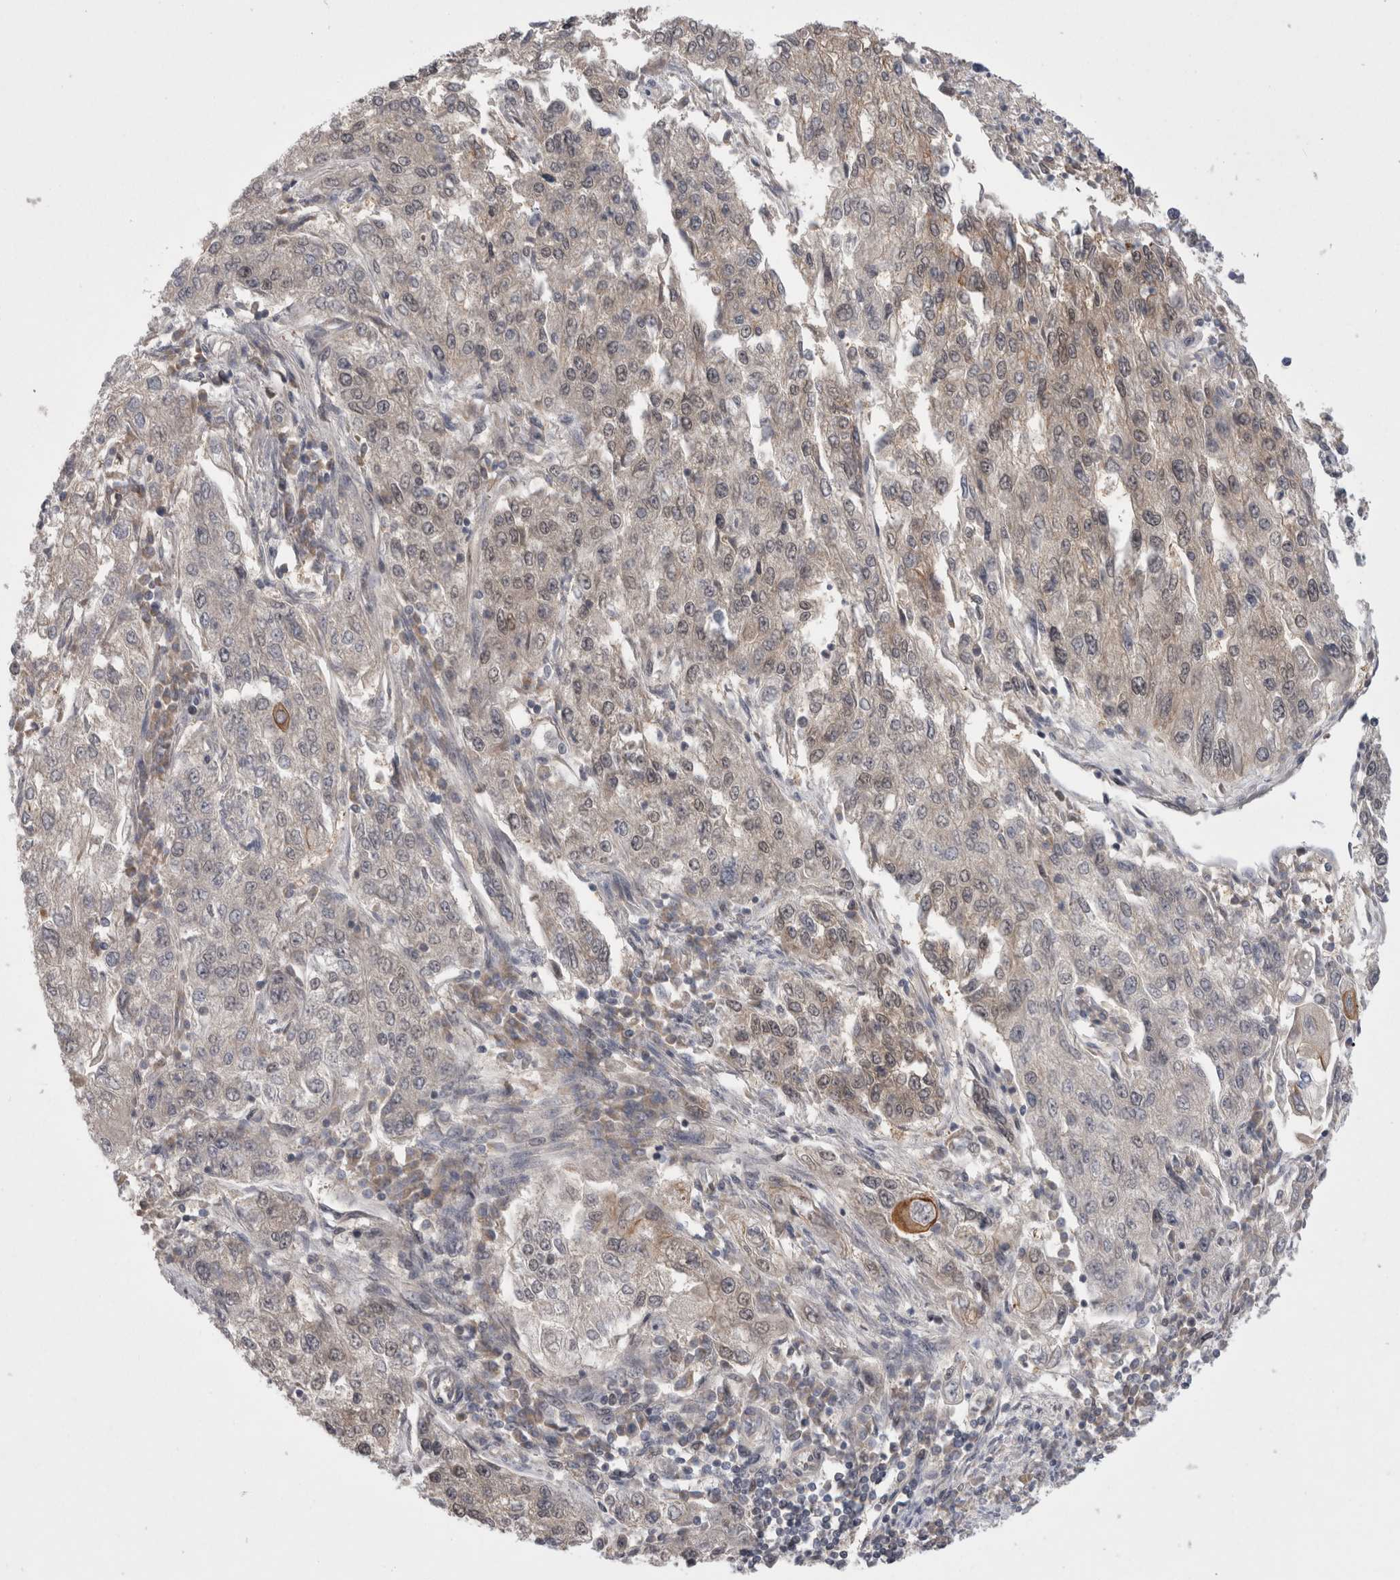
{"staining": {"intensity": "weak", "quantity": "25%-75%", "location": "cytoplasmic/membranous,nuclear"}, "tissue": "endometrial cancer", "cell_type": "Tumor cells", "image_type": "cancer", "snomed": [{"axis": "morphology", "description": "Adenocarcinoma, NOS"}, {"axis": "topography", "description": "Endometrium"}], "caption": "Adenocarcinoma (endometrial) was stained to show a protein in brown. There is low levels of weak cytoplasmic/membranous and nuclear expression in approximately 25%-75% of tumor cells. The staining was performed using DAB (3,3'-diaminobenzidine), with brown indicating positive protein expression. Nuclei are stained blue with hematoxylin.", "gene": "ZNF341", "patient": {"sex": "female", "age": 49}}